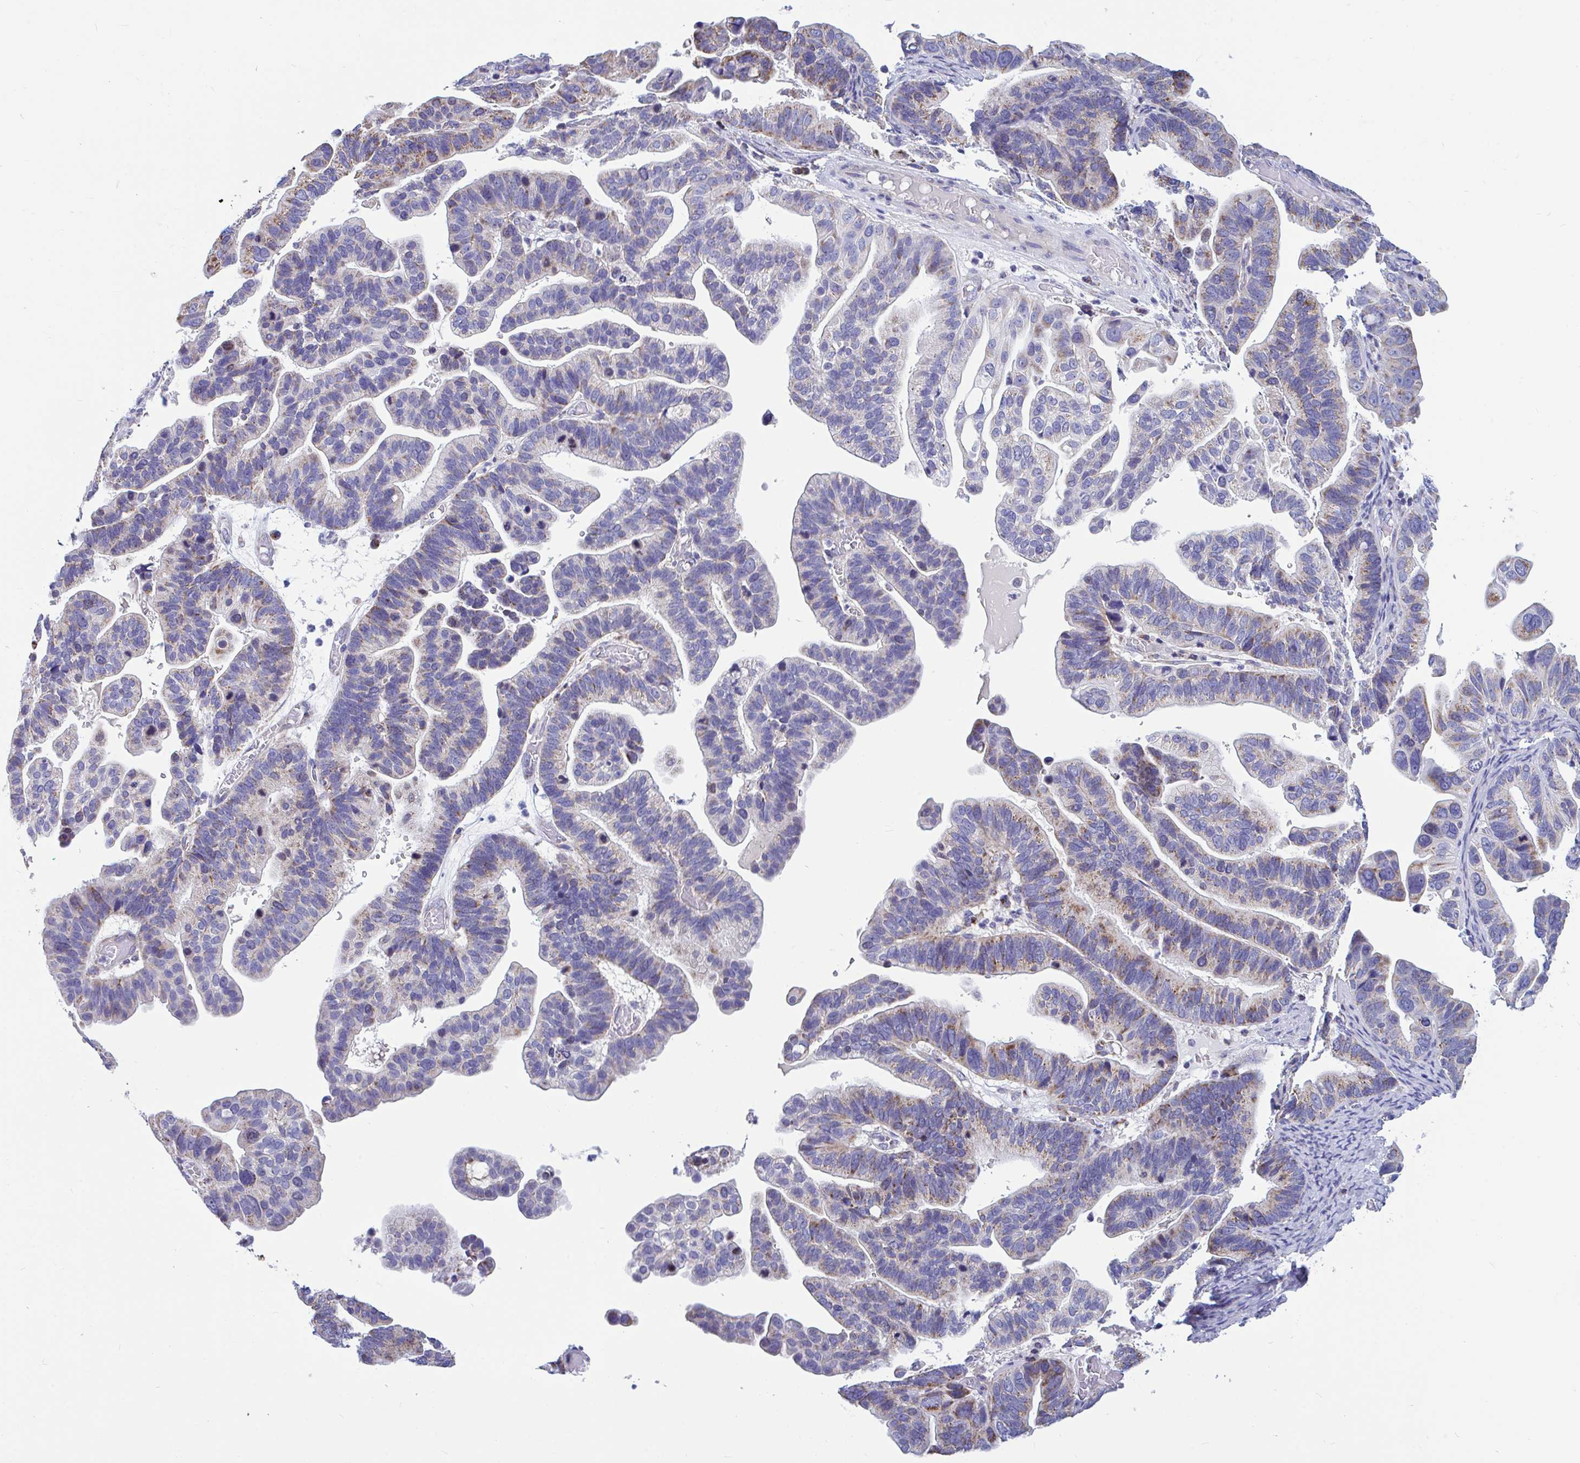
{"staining": {"intensity": "moderate", "quantity": "25%-75%", "location": "cytoplasmic/membranous"}, "tissue": "ovarian cancer", "cell_type": "Tumor cells", "image_type": "cancer", "snomed": [{"axis": "morphology", "description": "Cystadenocarcinoma, serous, NOS"}, {"axis": "topography", "description": "Ovary"}], "caption": "A brown stain shows moderate cytoplasmic/membranous positivity of a protein in human ovarian serous cystadenocarcinoma tumor cells.", "gene": "OR13A1", "patient": {"sex": "female", "age": 56}}